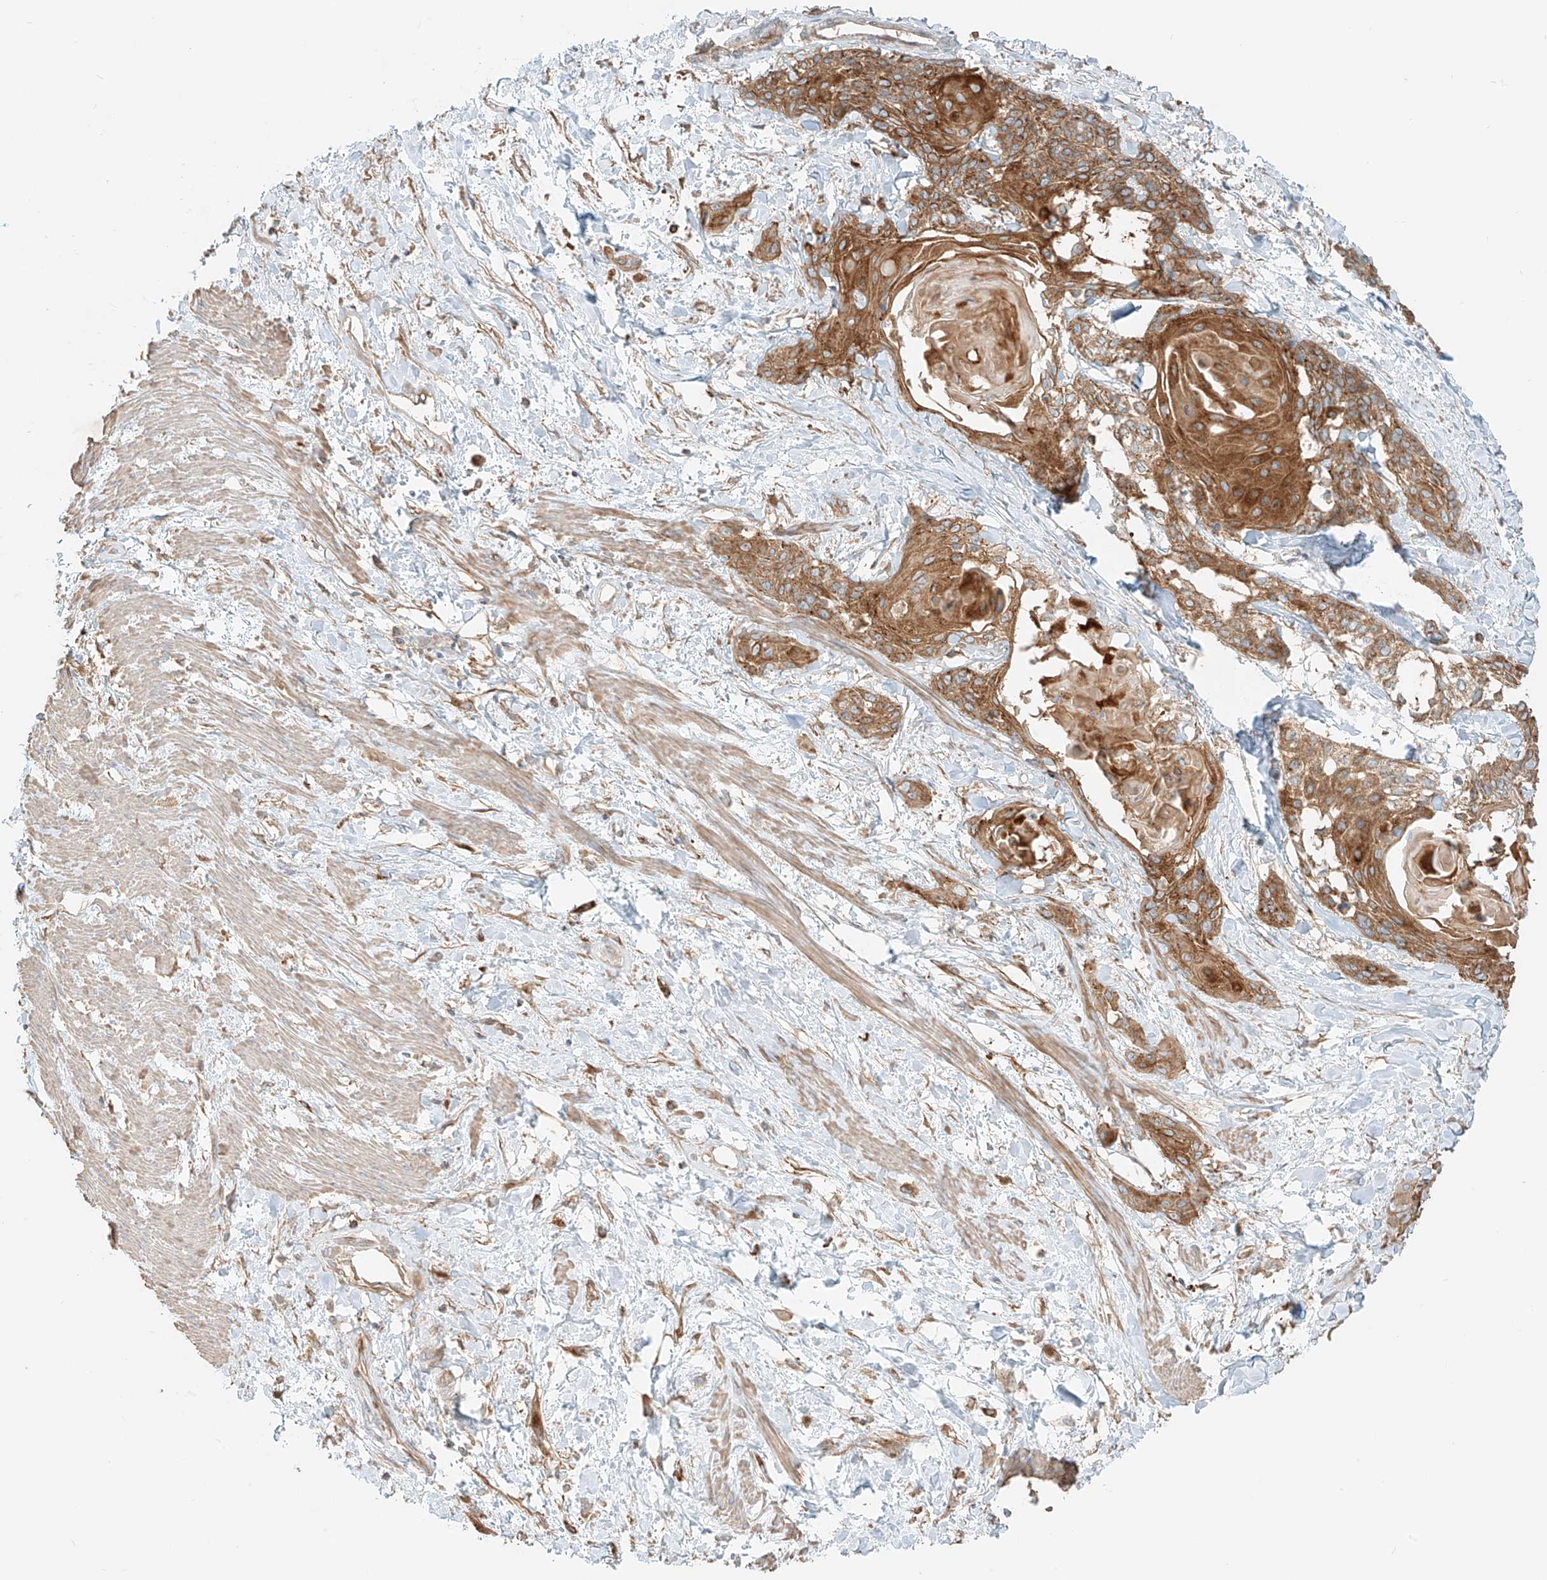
{"staining": {"intensity": "moderate", "quantity": ">75%", "location": "cytoplasmic/membranous"}, "tissue": "cervical cancer", "cell_type": "Tumor cells", "image_type": "cancer", "snomed": [{"axis": "morphology", "description": "Squamous cell carcinoma, NOS"}, {"axis": "topography", "description": "Cervix"}], "caption": "Immunohistochemistry (IHC) of cervical cancer (squamous cell carcinoma) demonstrates medium levels of moderate cytoplasmic/membranous staining in approximately >75% of tumor cells.", "gene": "CCDC115", "patient": {"sex": "female", "age": 57}}